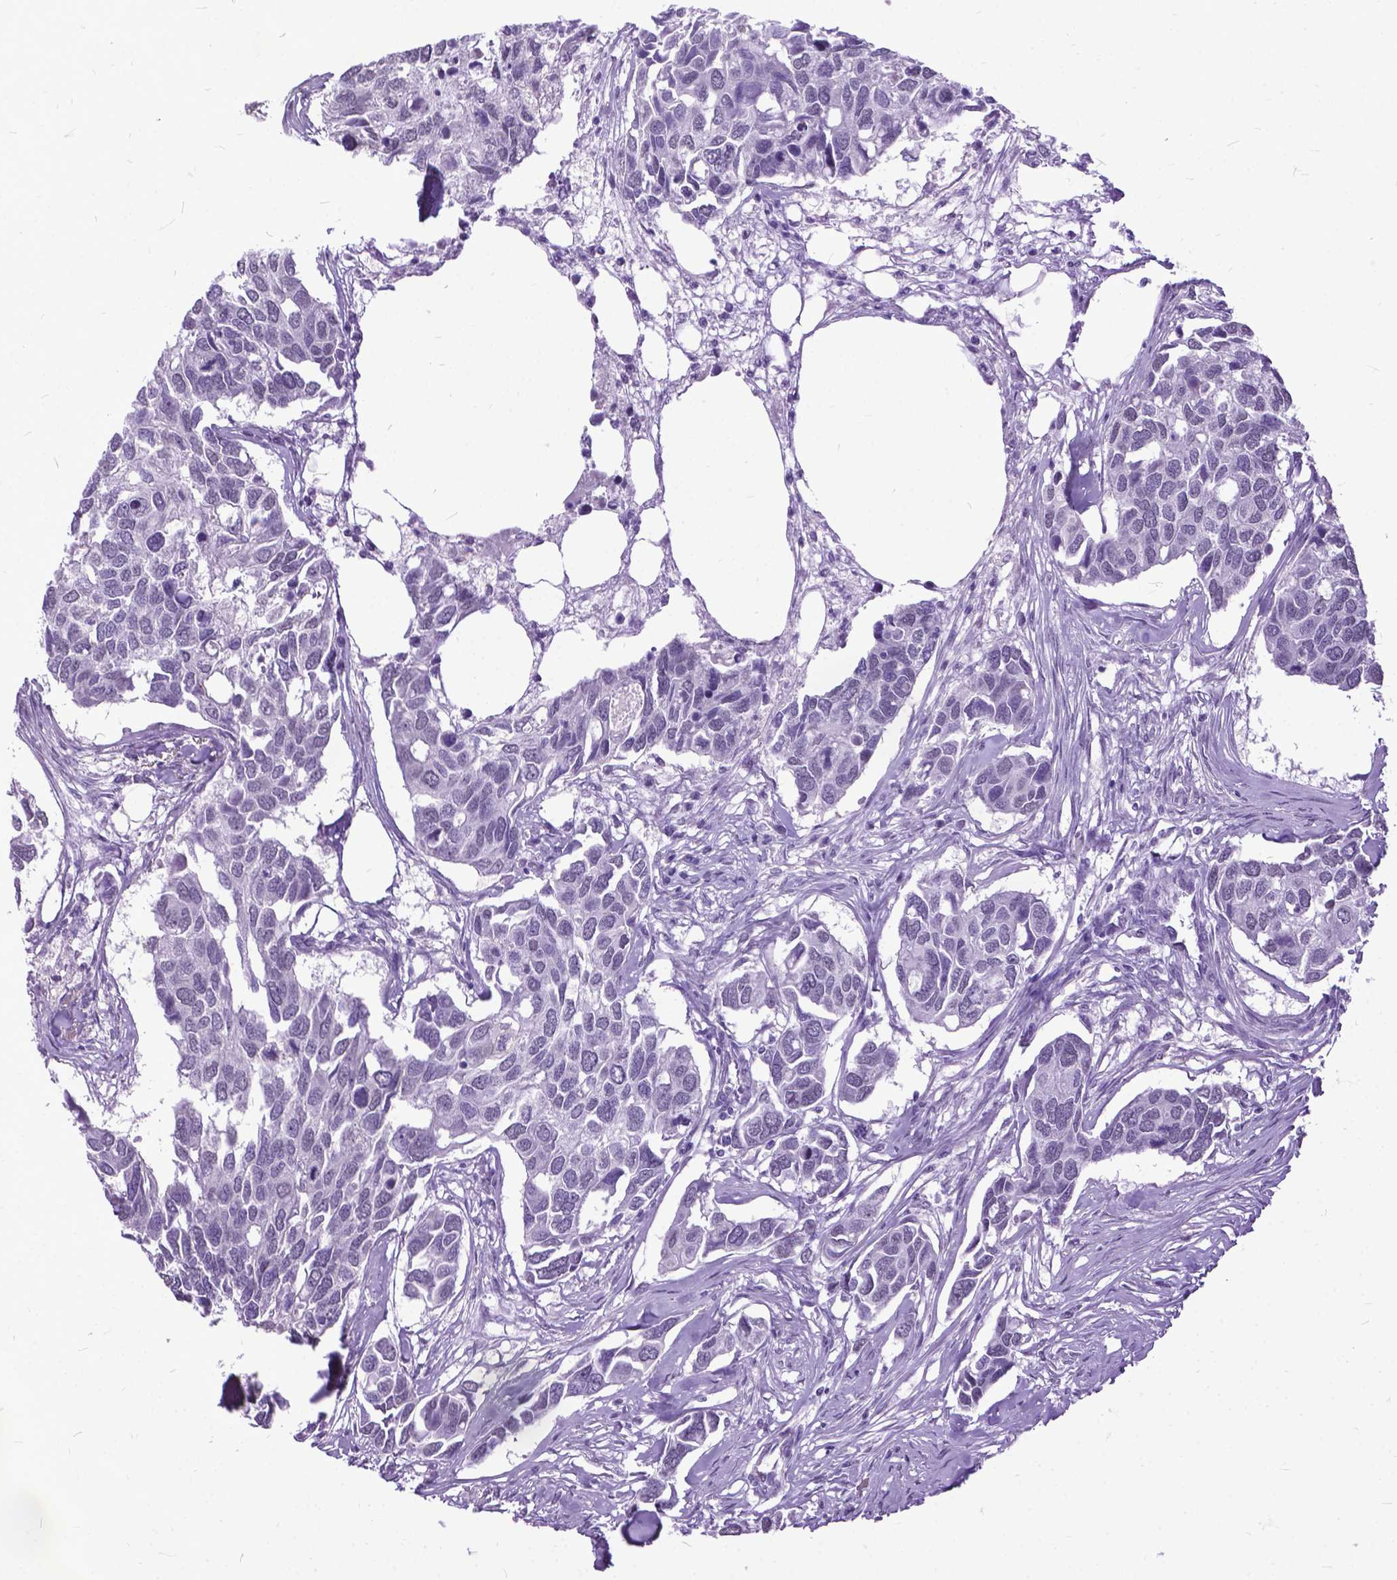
{"staining": {"intensity": "negative", "quantity": "none", "location": "none"}, "tissue": "breast cancer", "cell_type": "Tumor cells", "image_type": "cancer", "snomed": [{"axis": "morphology", "description": "Duct carcinoma"}, {"axis": "topography", "description": "Breast"}], "caption": "An image of invasive ductal carcinoma (breast) stained for a protein demonstrates no brown staining in tumor cells.", "gene": "MARCHF10", "patient": {"sex": "female", "age": 83}}